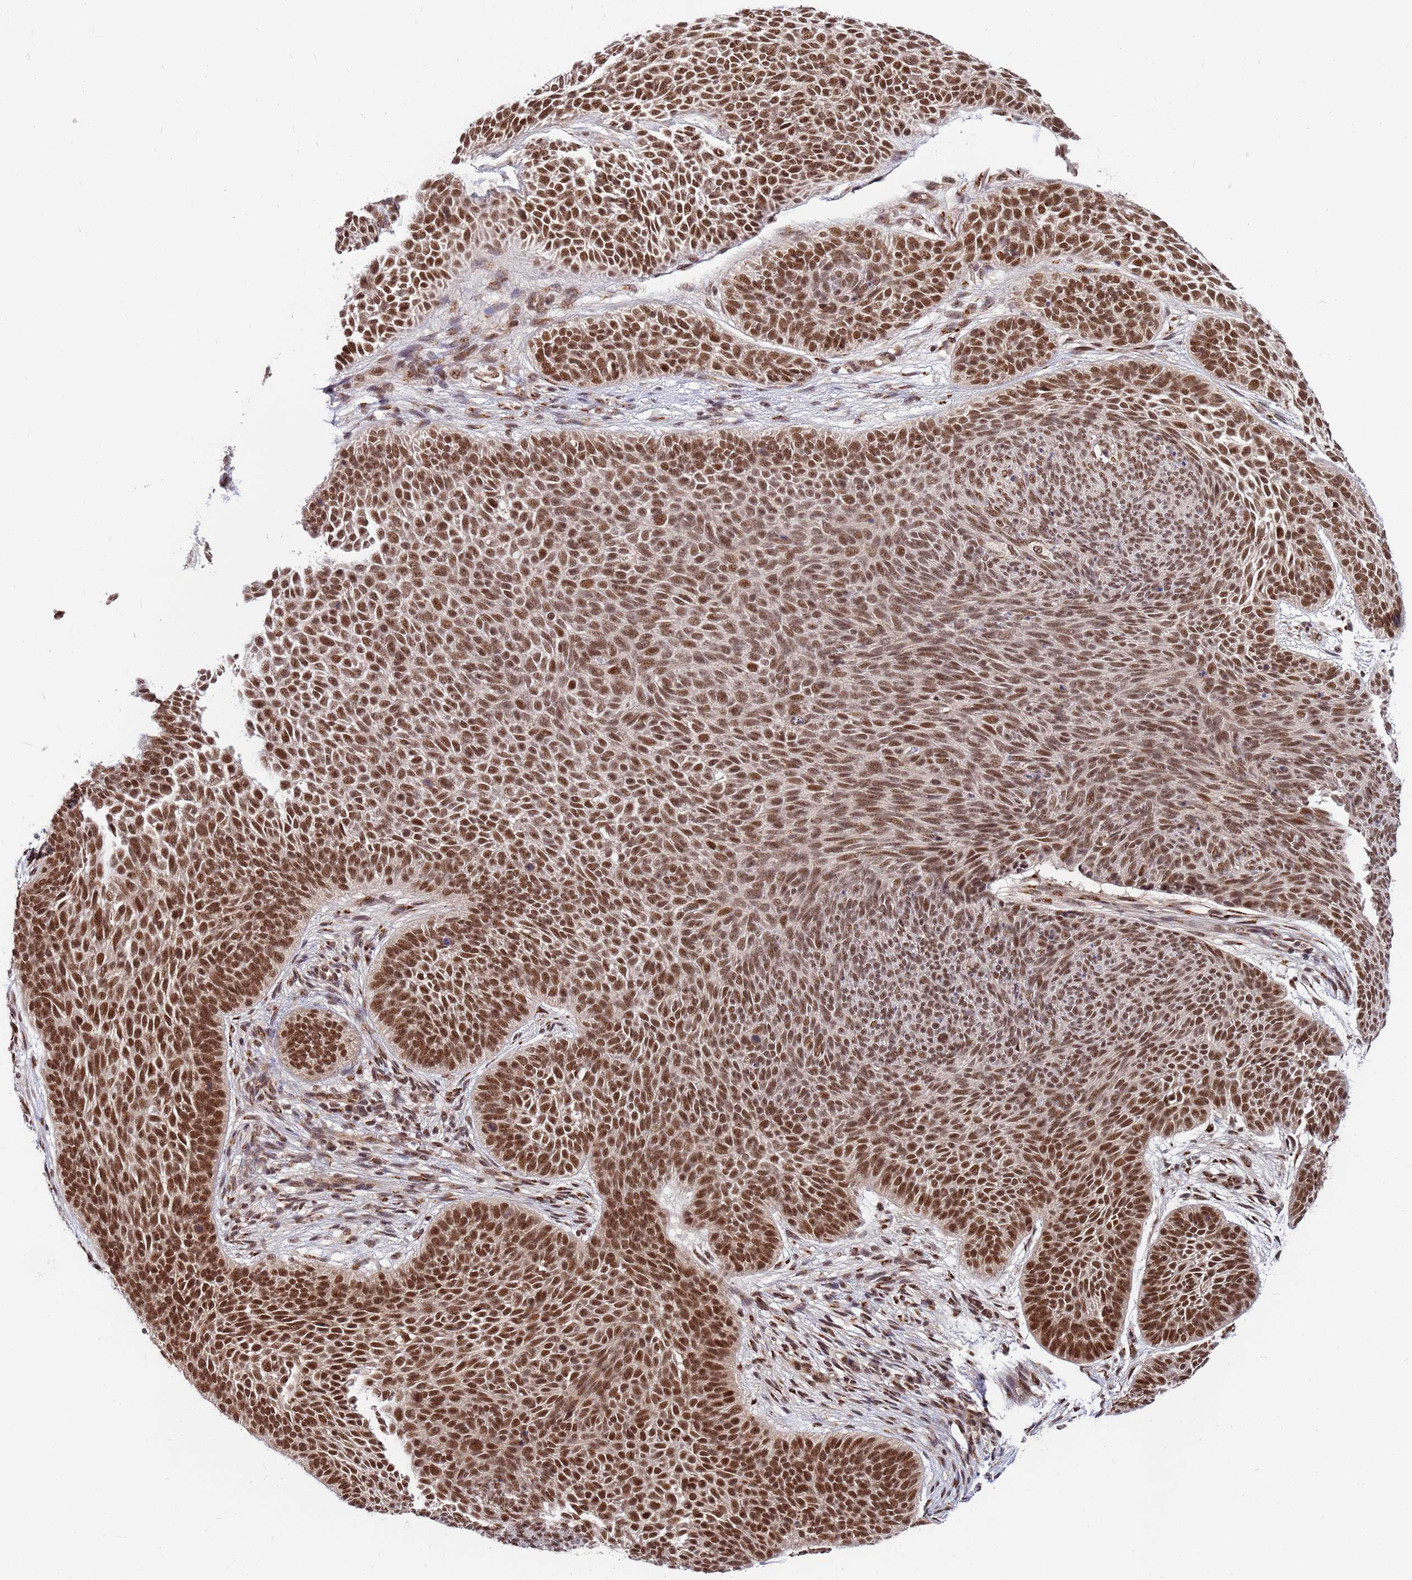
{"staining": {"intensity": "strong", "quantity": ">75%", "location": "nuclear"}, "tissue": "skin cancer", "cell_type": "Tumor cells", "image_type": "cancer", "snomed": [{"axis": "morphology", "description": "Basal cell carcinoma"}, {"axis": "topography", "description": "Skin"}], "caption": "Protein staining of skin basal cell carcinoma tissue reveals strong nuclear expression in approximately >75% of tumor cells.", "gene": "NCBP2", "patient": {"sex": "male", "age": 85}}